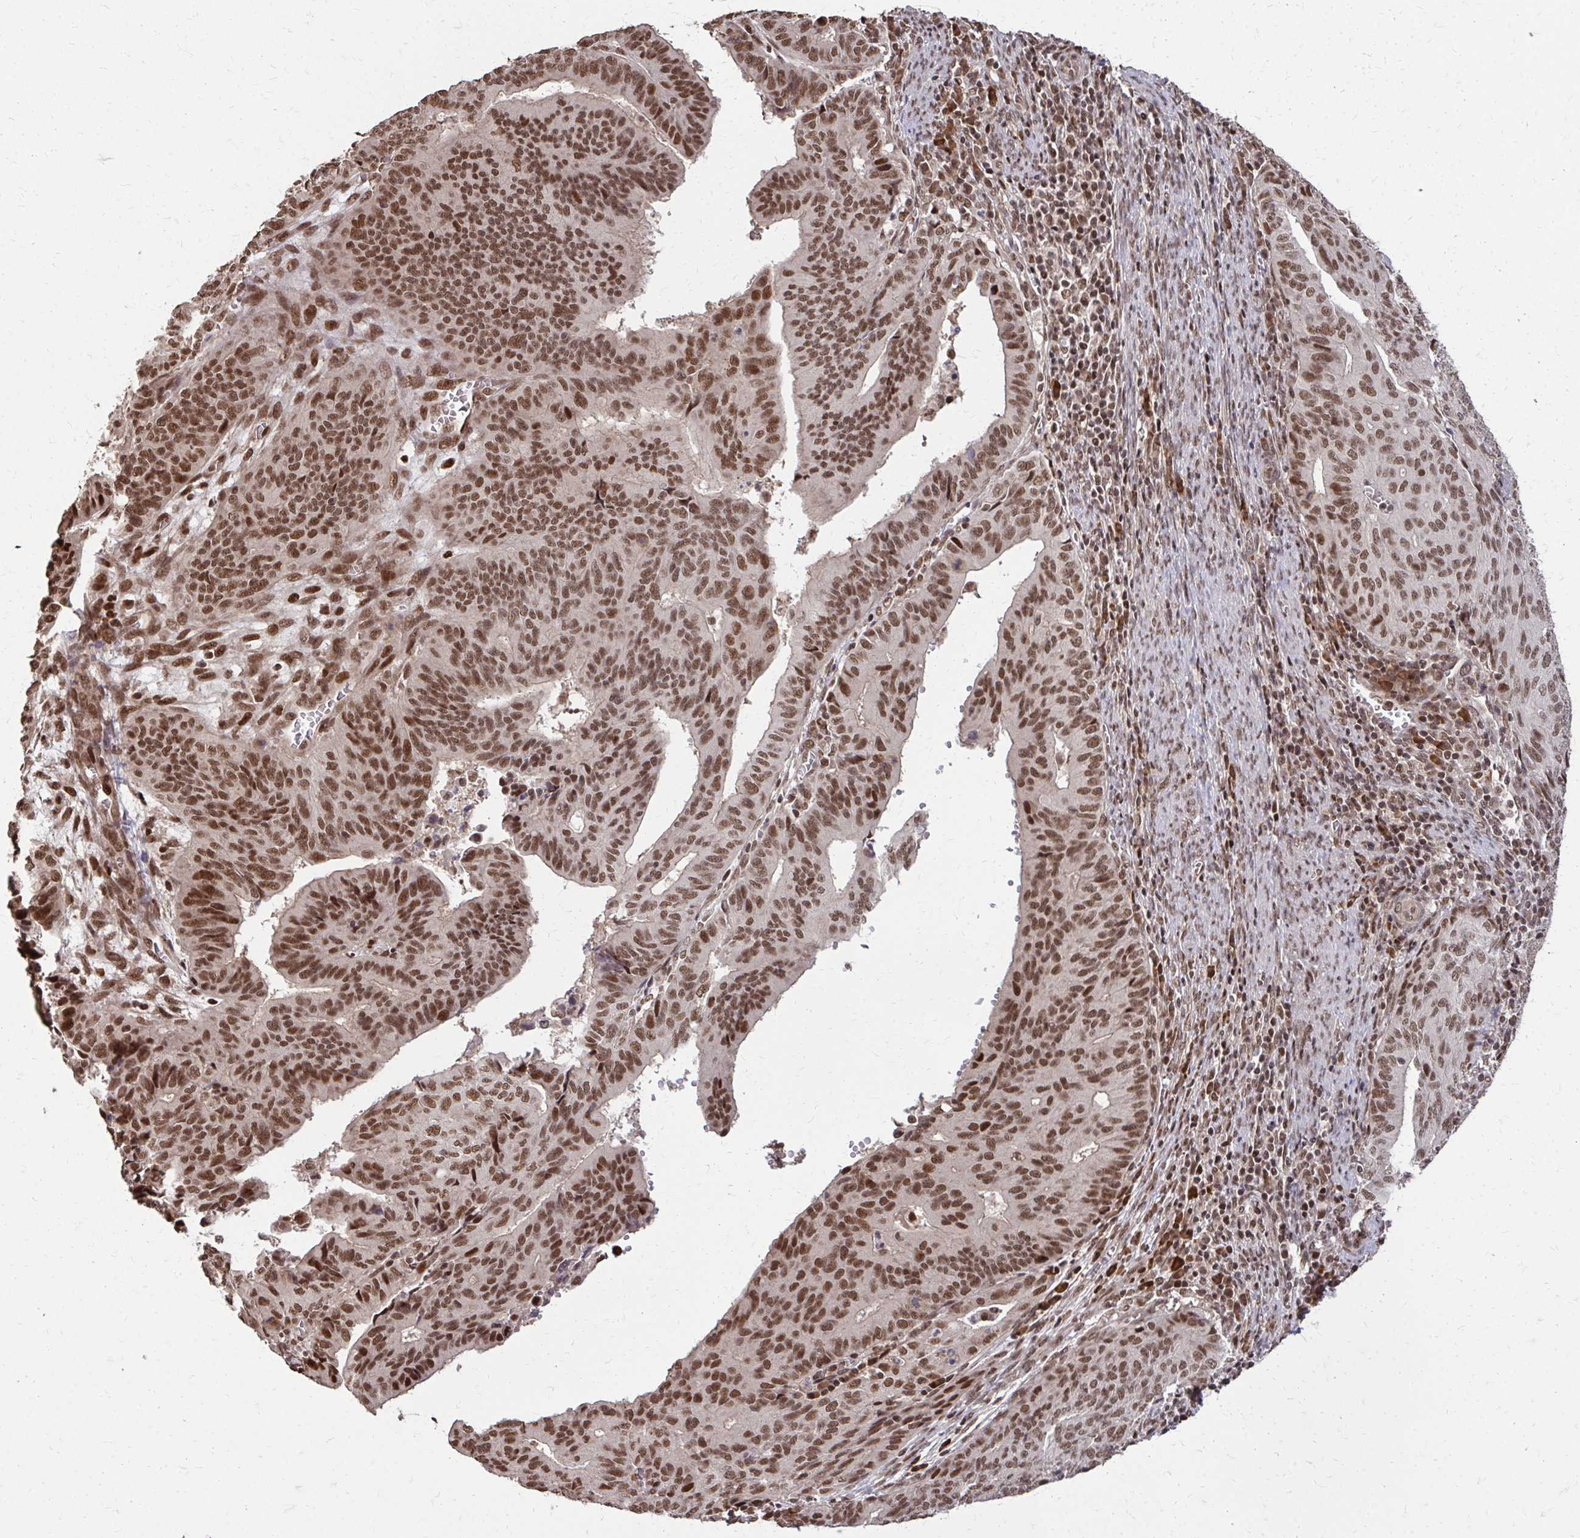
{"staining": {"intensity": "moderate", "quantity": ">75%", "location": "nuclear"}, "tissue": "endometrial cancer", "cell_type": "Tumor cells", "image_type": "cancer", "snomed": [{"axis": "morphology", "description": "Adenocarcinoma, NOS"}, {"axis": "topography", "description": "Endometrium"}], "caption": "Immunohistochemistry of human endometrial cancer (adenocarcinoma) displays medium levels of moderate nuclear staining in about >75% of tumor cells.", "gene": "SS18", "patient": {"sex": "female", "age": 65}}